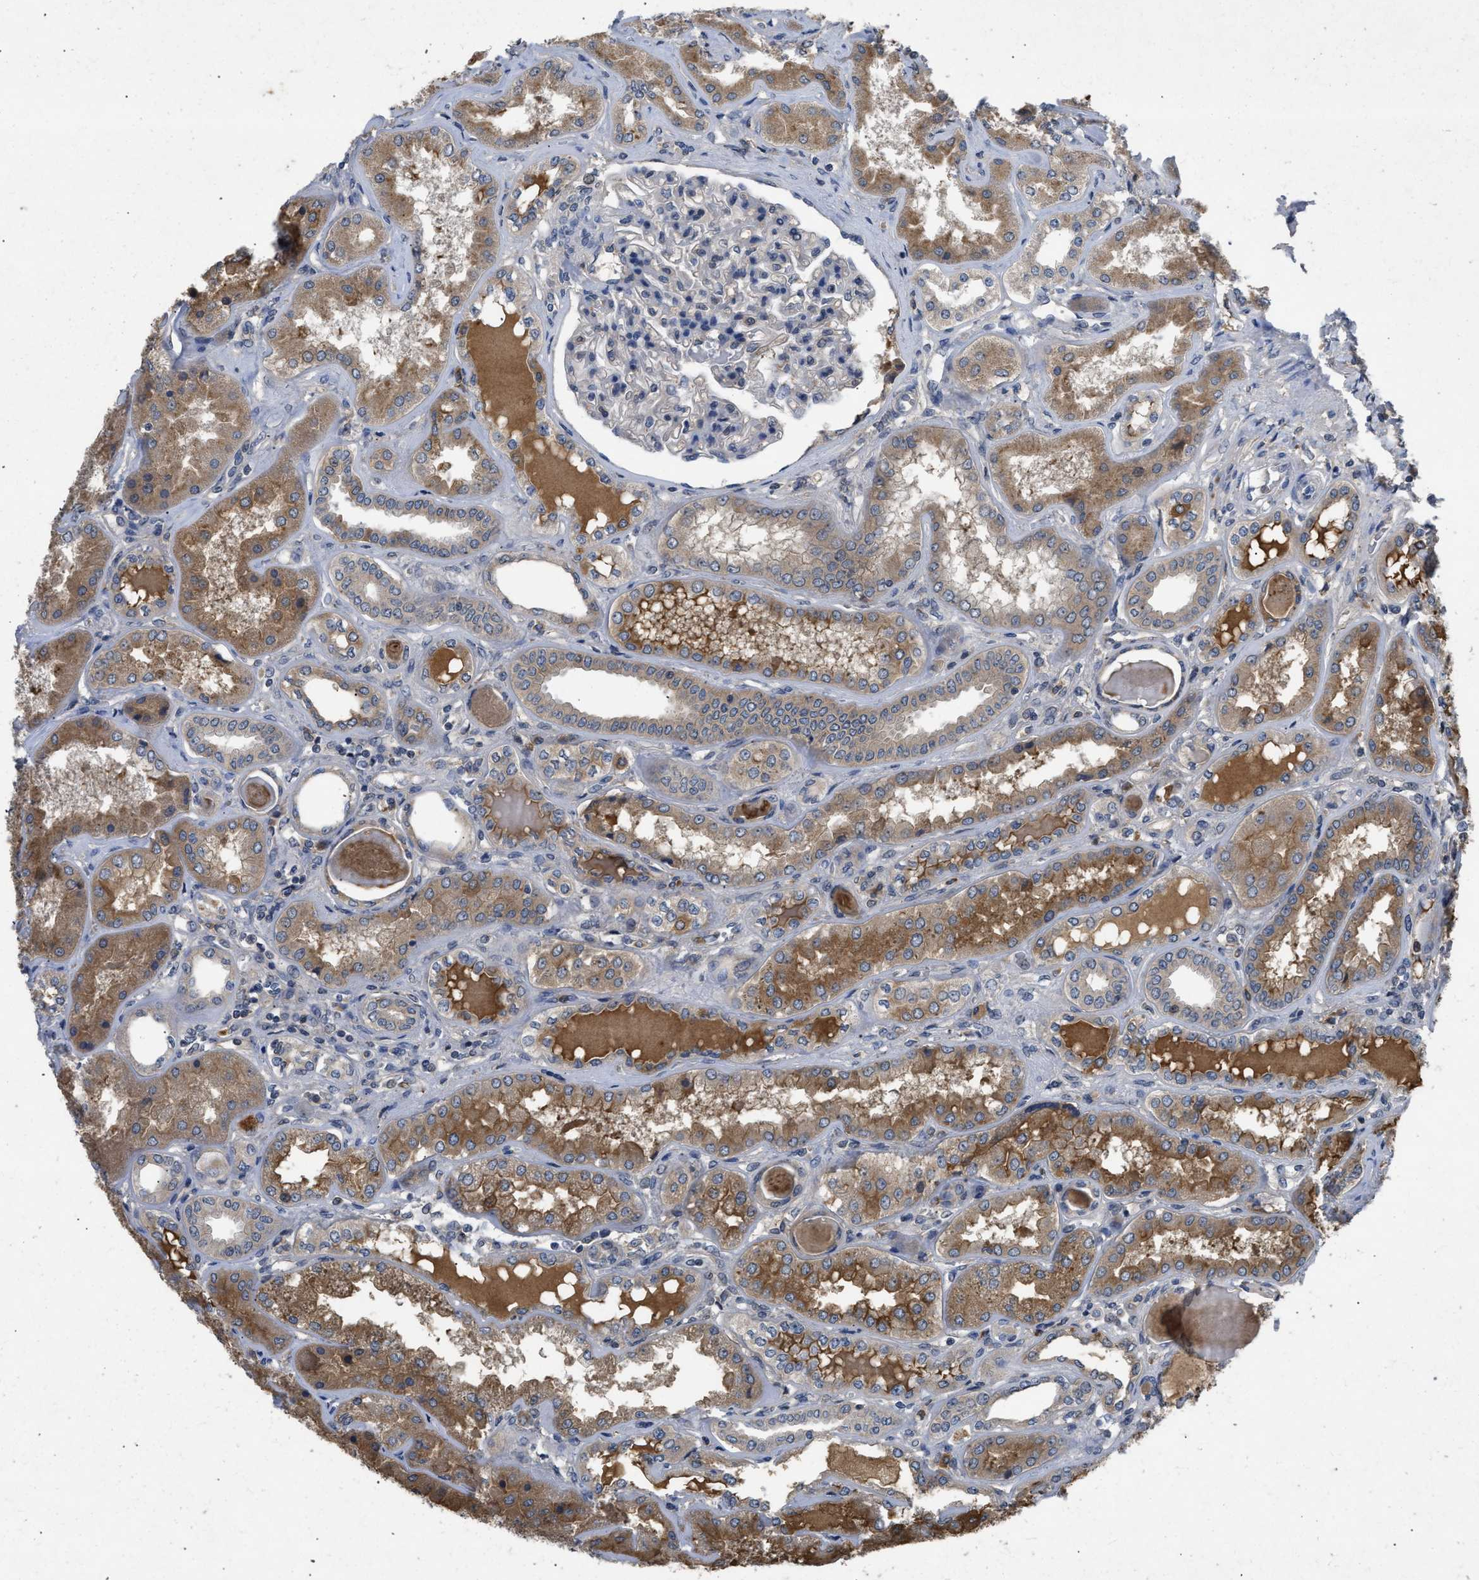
{"staining": {"intensity": "weak", "quantity": "25%-75%", "location": "cytoplasmic/membranous"}, "tissue": "kidney", "cell_type": "Cells in glomeruli", "image_type": "normal", "snomed": [{"axis": "morphology", "description": "Normal tissue, NOS"}, {"axis": "topography", "description": "Kidney"}], "caption": "Immunohistochemical staining of unremarkable human kidney displays low levels of weak cytoplasmic/membranous positivity in about 25%-75% of cells in glomeruli.", "gene": "VPS4A", "patient": {"sex": "female", "age": 56}}